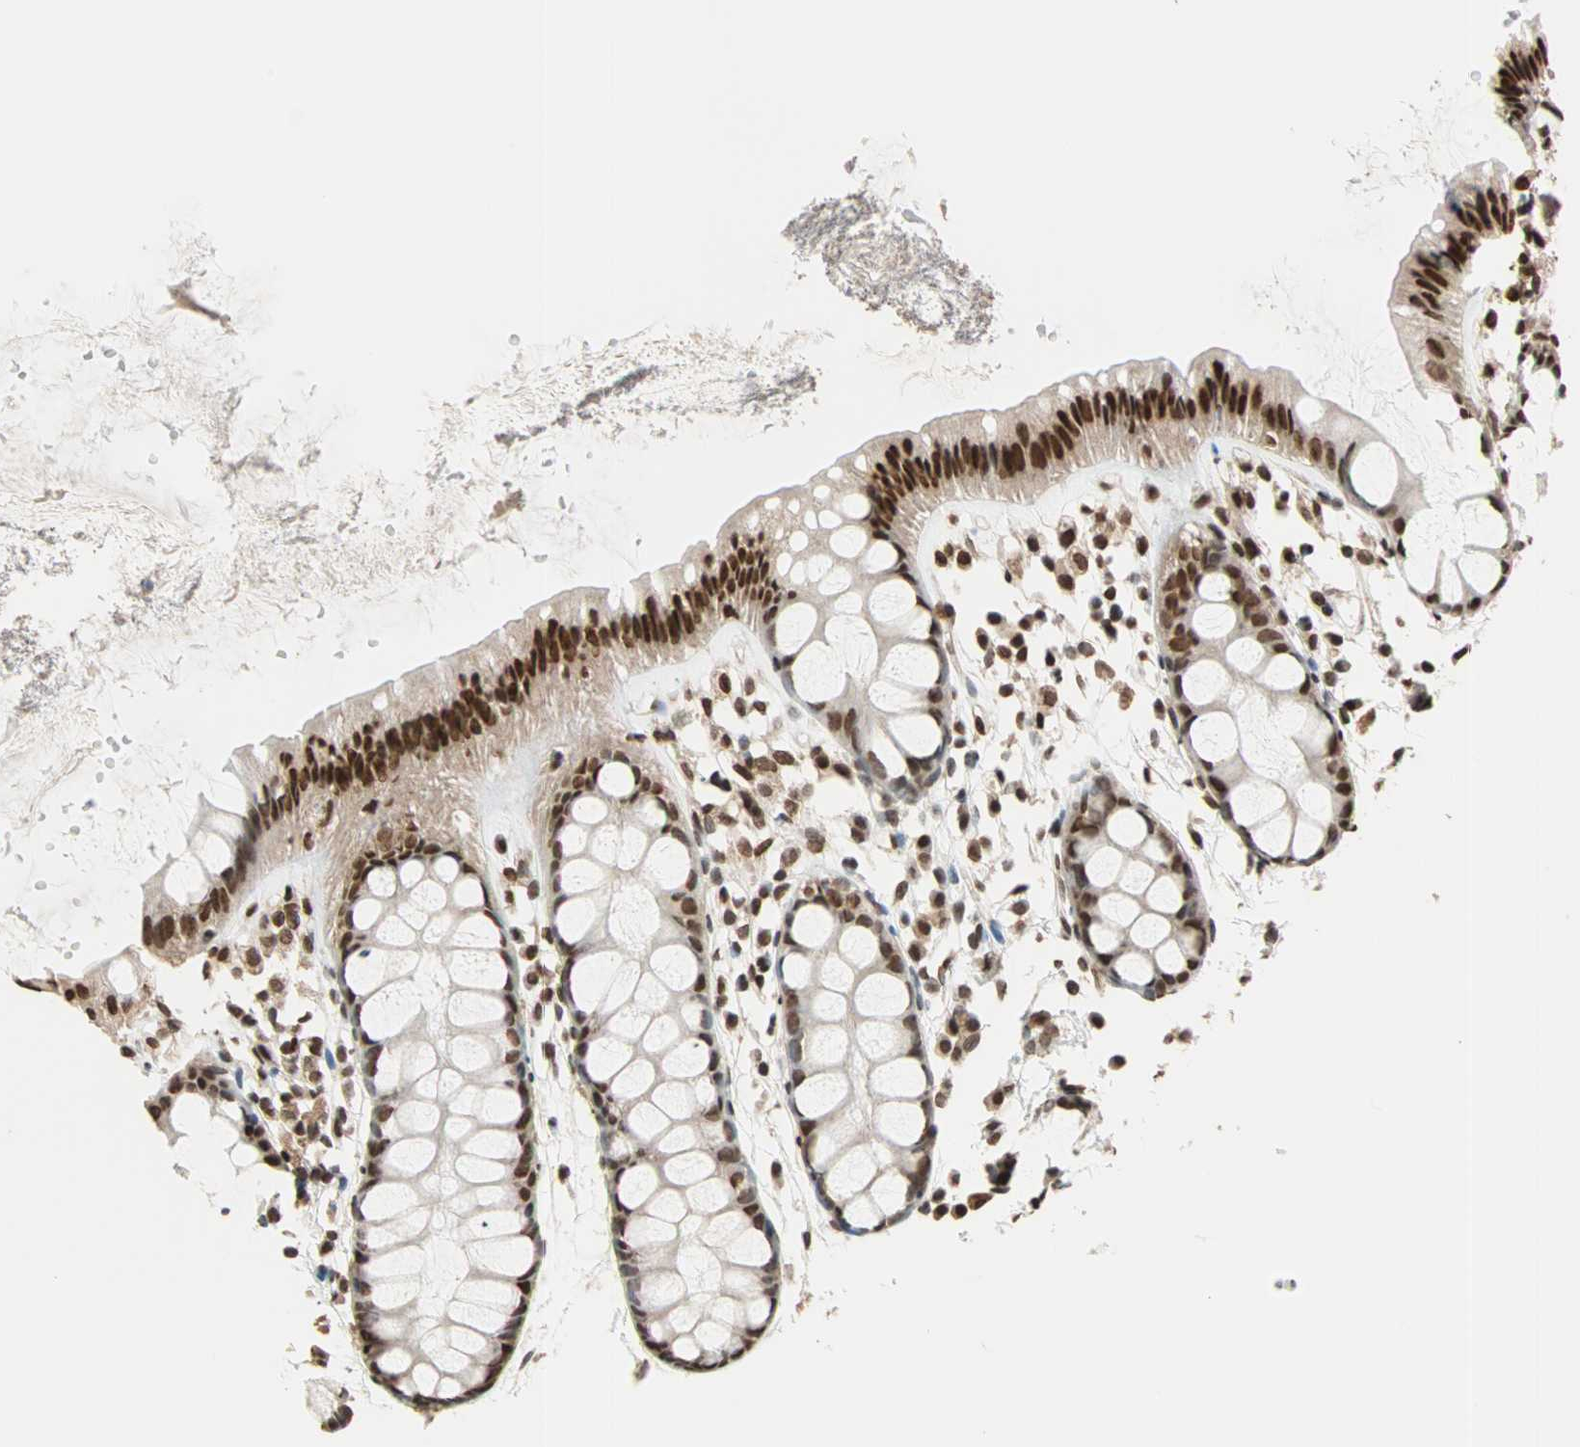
{"staining": {"intensity": "strong", "quantity": ">75%", "location": "nuclear"}, "tissue": "rectum", "cell_type": "Glandular cells", "image_type": "normal", "snomed": [{"axis": "morphology", "description": "Normal tissue, NOS"}, {"axis": "topography", "description": "Rectum"}], "caption": "The micrograph demonstrates staining of normal rectum, revealing strong nuclear protein positivity (brown color) within glandular cells.", "gene": "DAZAP1", "patient": {"sex": "female", "age": 66}}